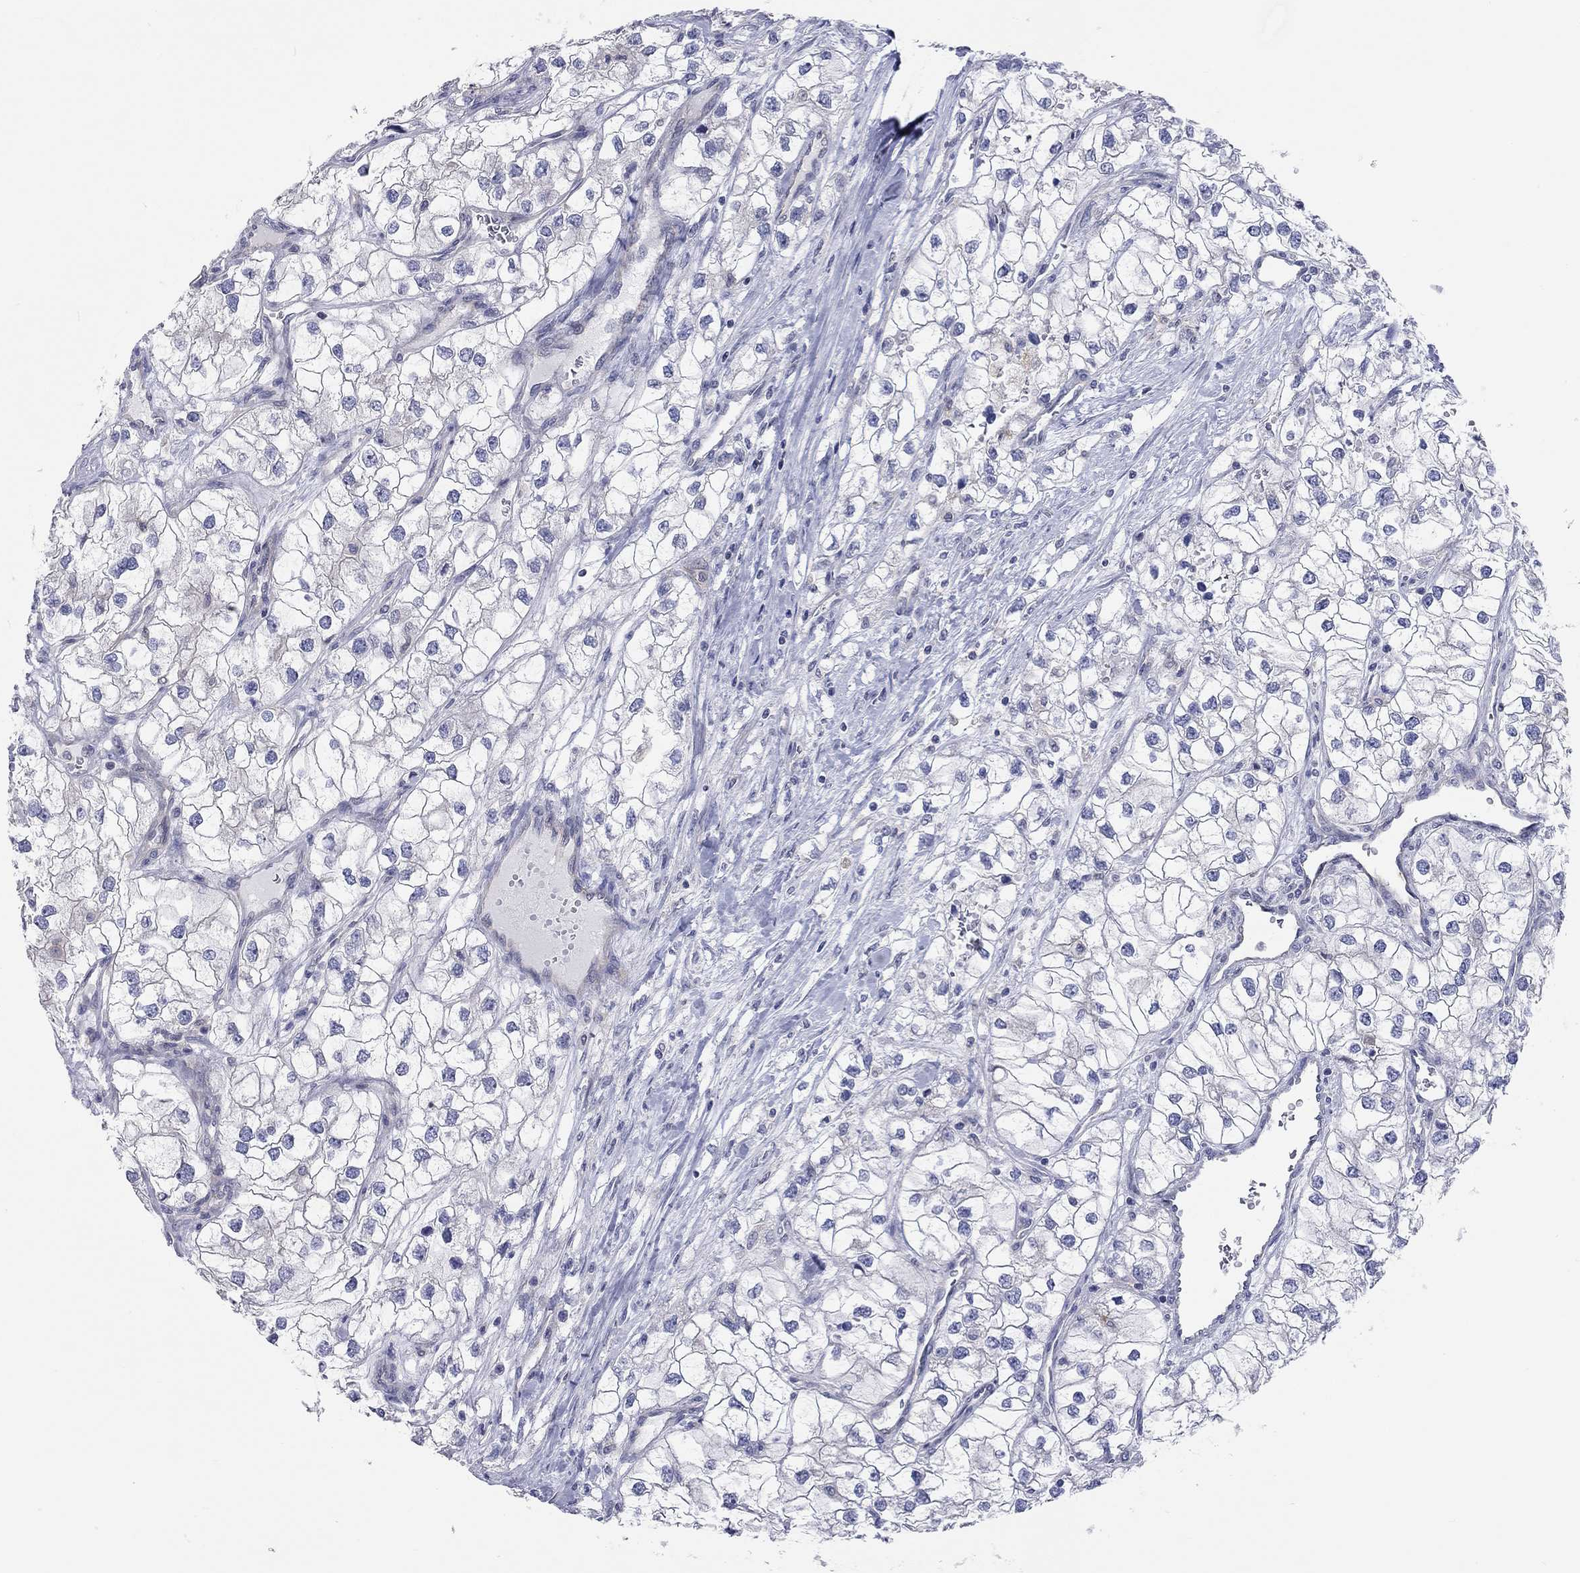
{"staining": {"intensity": "negative", "quantity": "none", "location": "none"}, "tissue": "renal cancer", "cell_type": "Tumor cells", "image_type": "cancer", "snomed": [{"axis": "morphology", "description": "Adenocarcinoma, NOS"}, {"axis": "topography", "description": "Kidney"}], "caption": "Immunohistochemistry of human renal cancer shows no expression in tumor cells.", "gene": "PCDHGA10", "patient": {"sex": "male", "age": 59}}